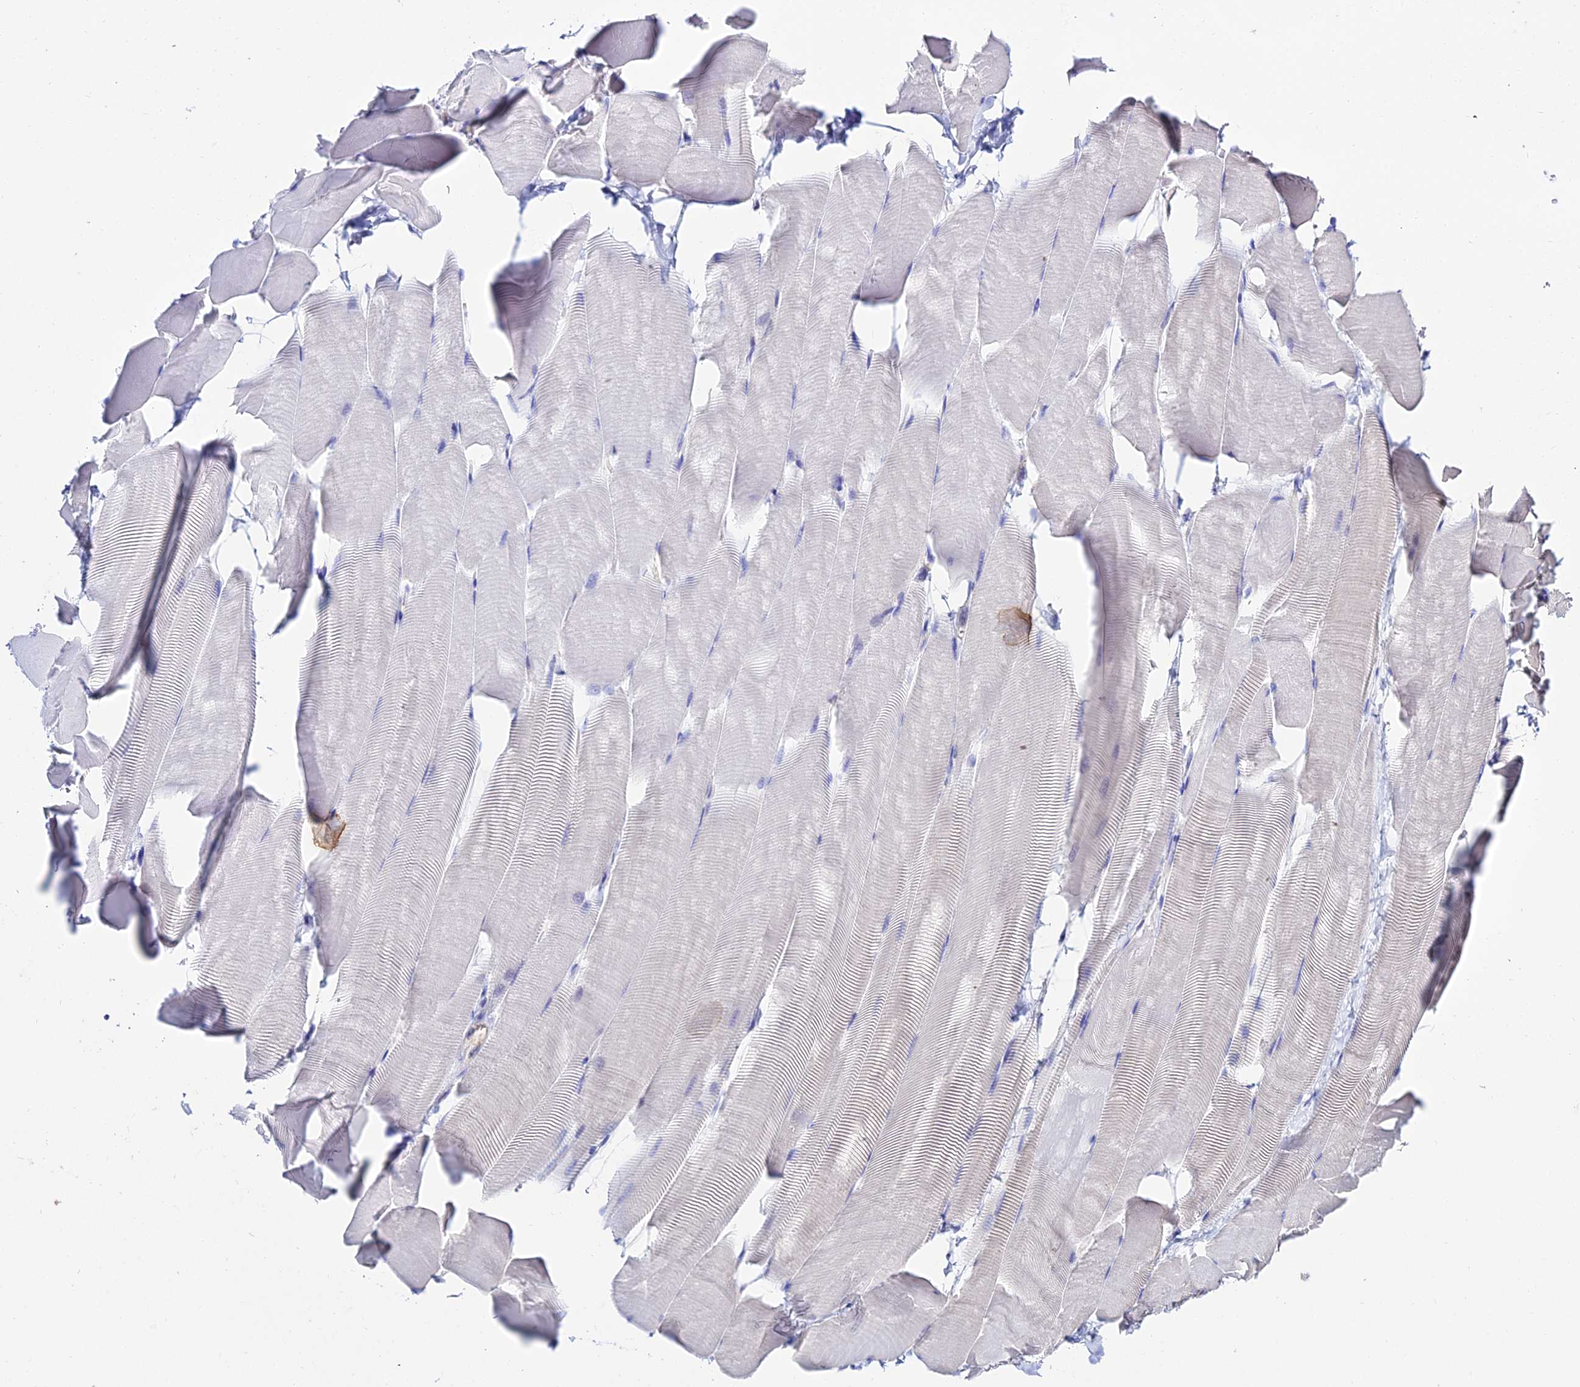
{"staining": {"intensity": "negative", "quantity": "none", "location": "none"}, "tissue": "skeletal muscle", "cell_type": "Myocytes", "image_type": "normal", "snomed": [{"axis": "morphology", "description": "Normal tissue, NOS"}, {"axis": "topography", "description": "Skeletal muscle"}], "caption": "Immunohistochemistry histopathology image of unremarkable human skeletal muscle stained for a protein (brown), which reveals no positivity in myocytes. (DAB (3,3'-diaminobenzidine) IHC, high magnification).", "gene": "S100A16", "patient": {"sex": "male", "age": 25}}